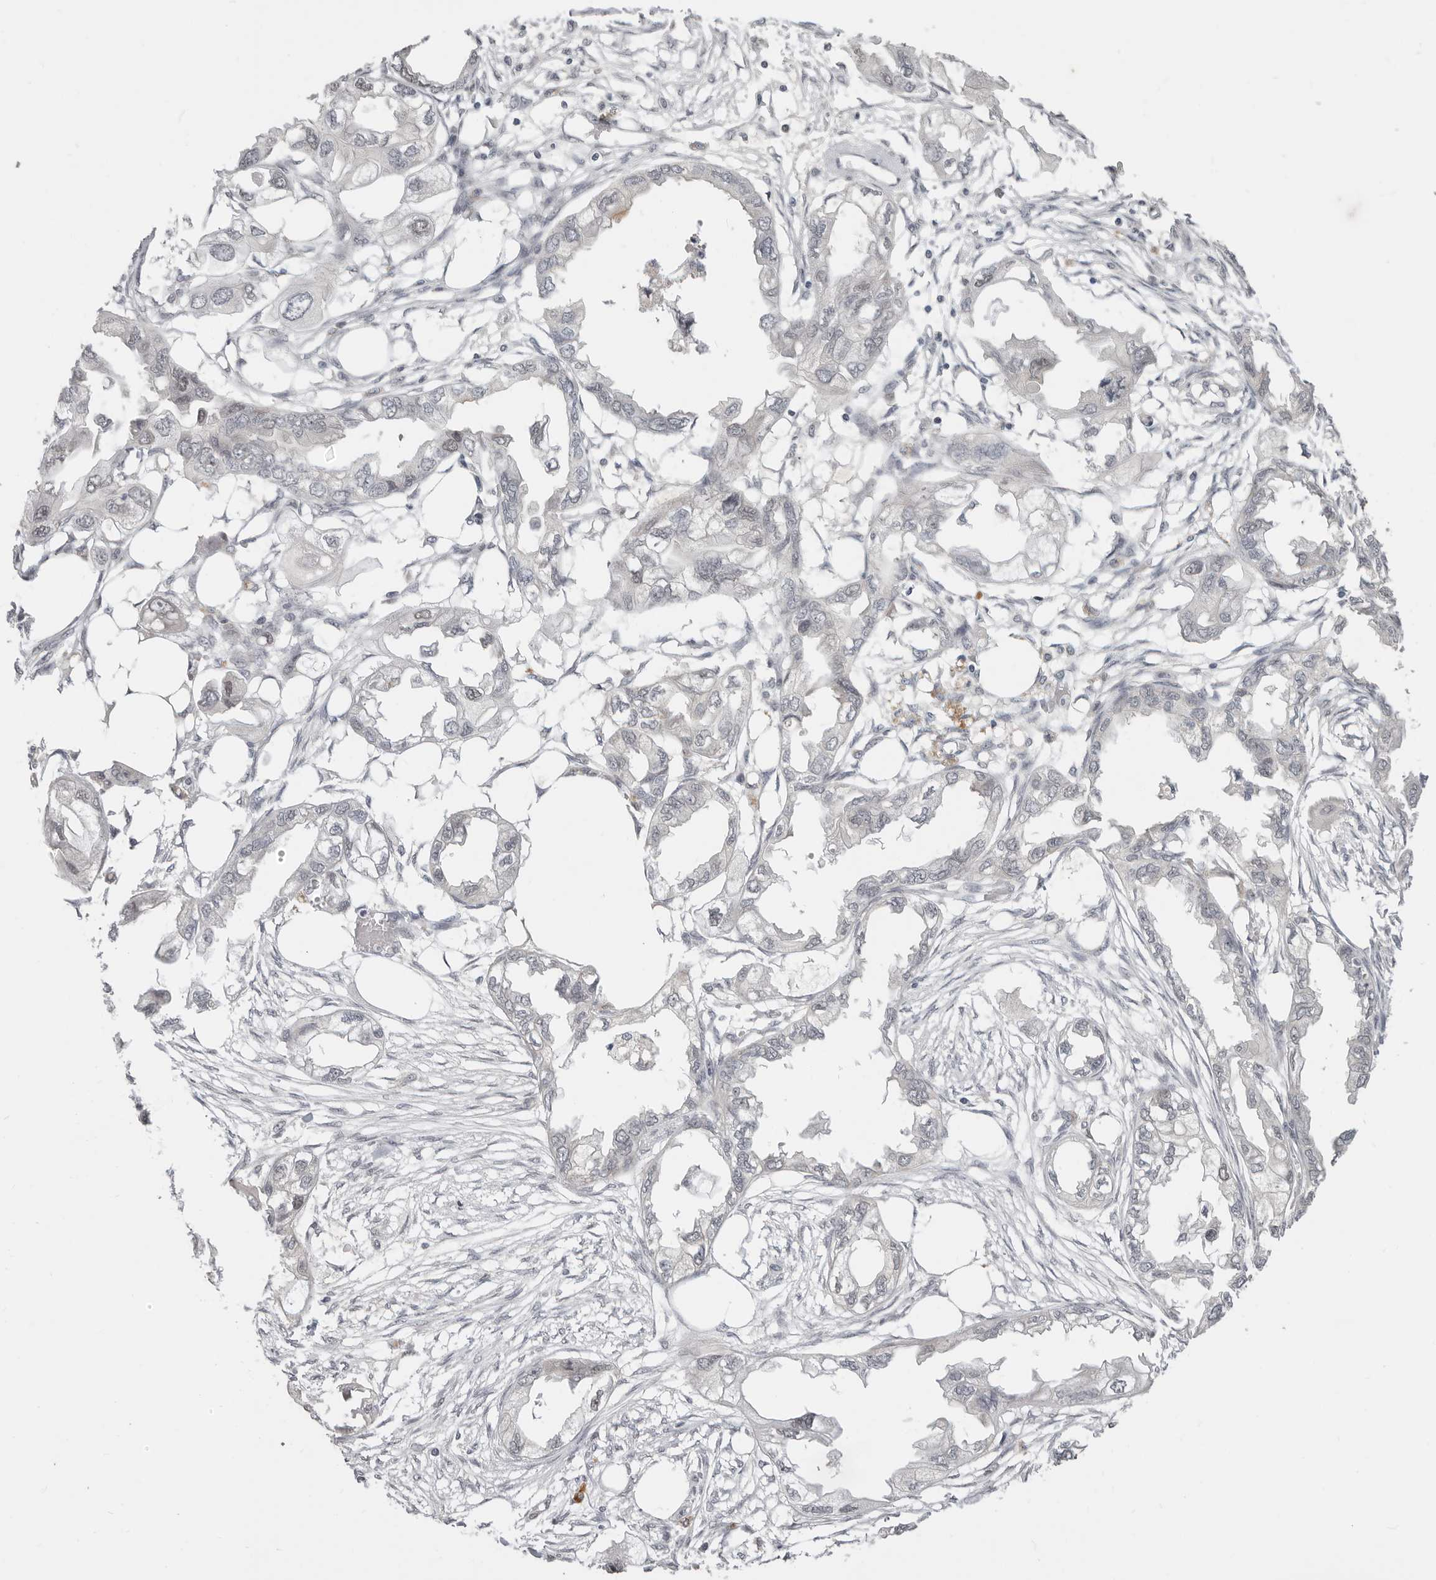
{"staining": {"intensity": "negative", "quantity": "none", "location": "none"}, "tissue": "endometrial cancer", "cell_type": "Tumor cells", "image_type": "cancer", "snomed": [{"axis": "morphology", "description": "Adenocarcinoma, NOS"}, {"axis": "morphology", "description": "Adenocarcinoma, metastatic, NOS"}, {"axis": "topography", "description": "Adipose tissue"}, {"axis": "topography", "description": "Endometrium"}], "caption": "Tumor cells are negative for brown protein staining in endometrial adenocarcinoma.", "gene": "RFC2", "patient": {"sex": "female", "age": 67}}